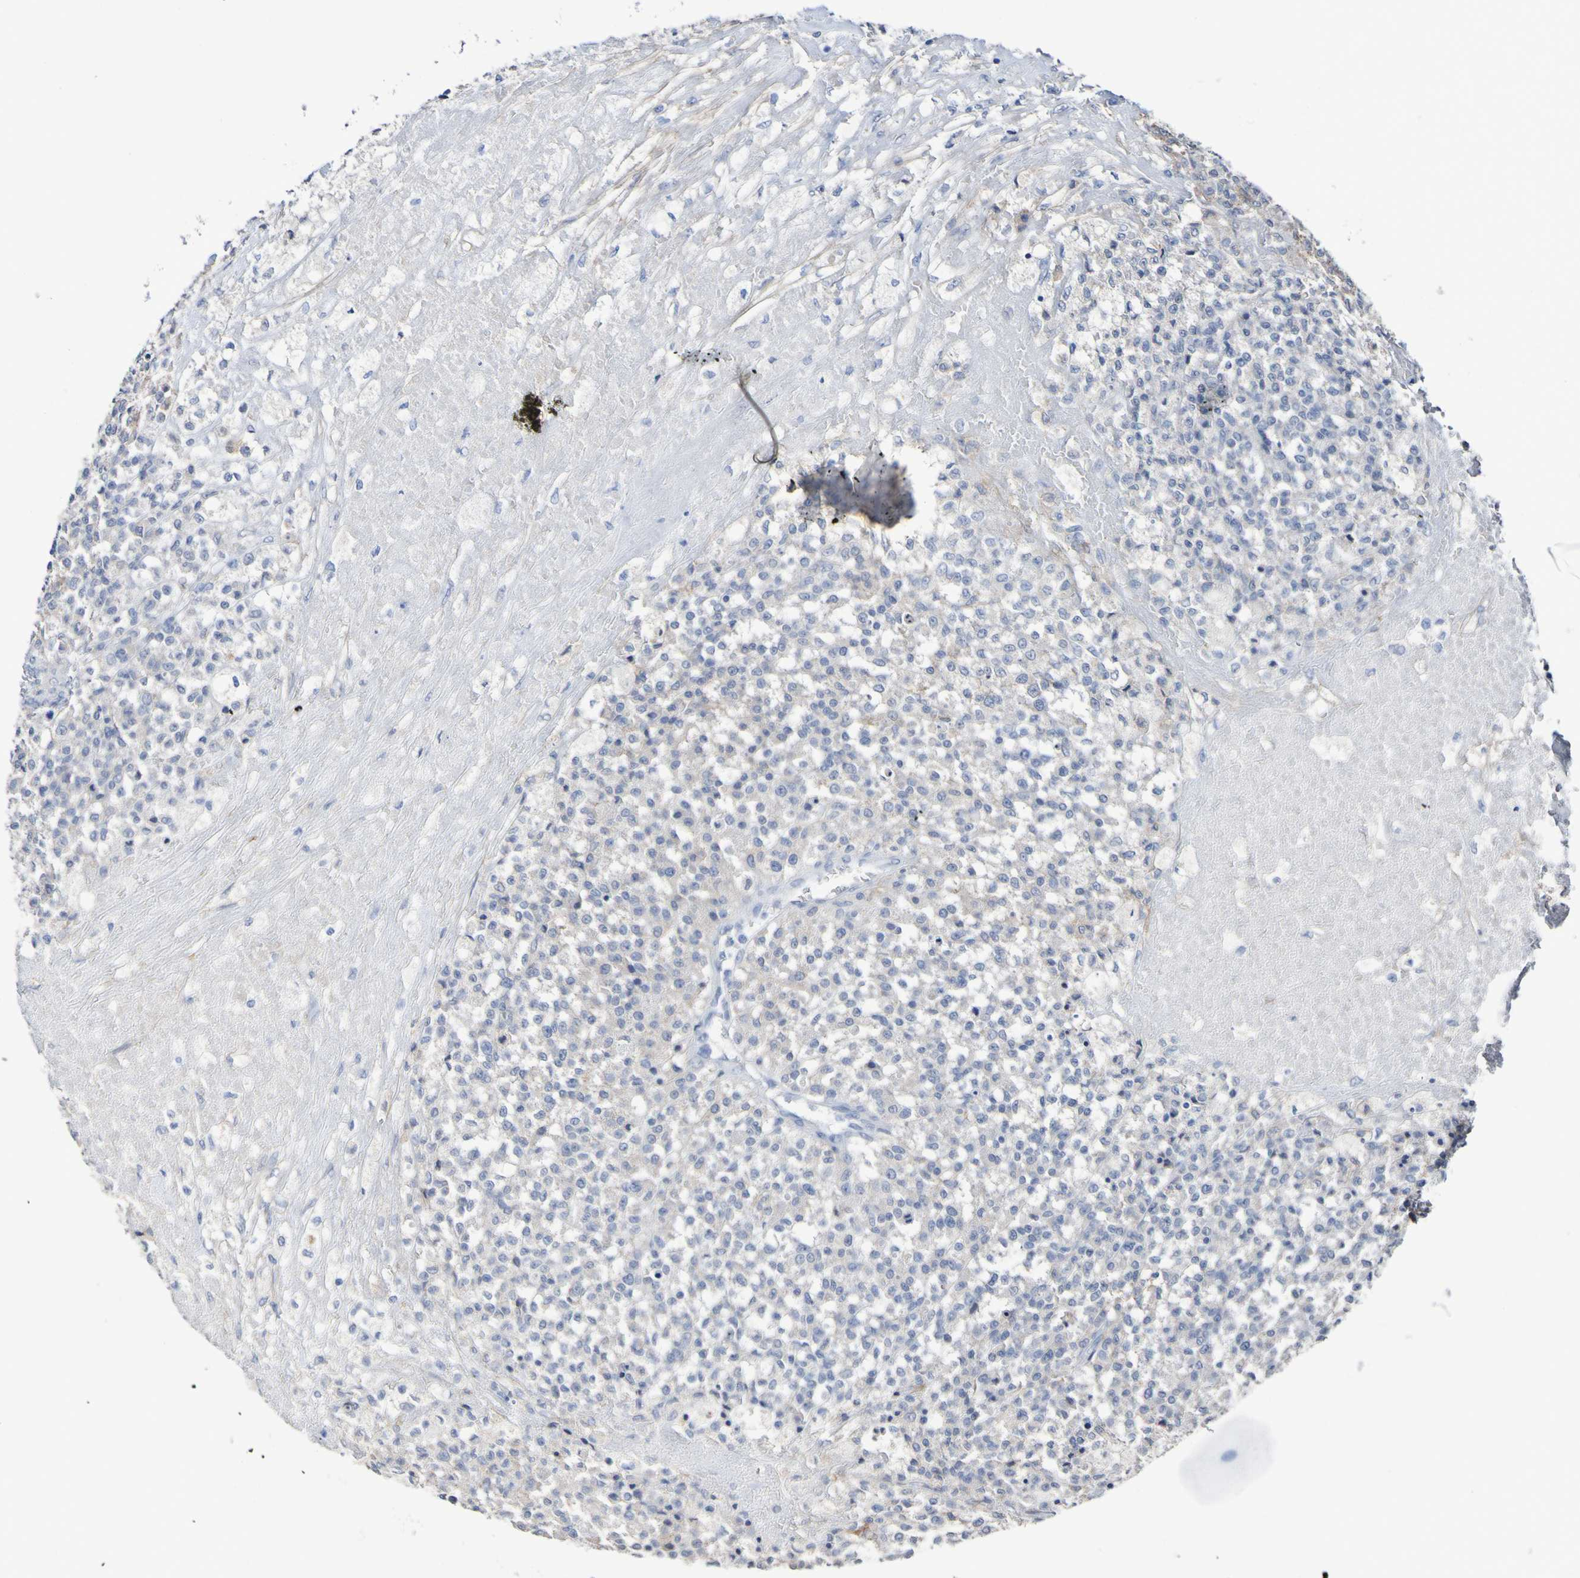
{"staining": {"intensity": "negative", "quantity": "none", "location": "none"}, "tissue": "testis cancer", "cell_type": "Tumor cells", "image_type": "cancer", "snomed": [{"axis": "morphology", "description": "Seminoma, NOS"}, {"axis": "topography", "description": "Testis"}], "caption": "Protein analysis of testis seminoma exhibits no significant expression in tumor cells.", "gene": "SGCB", "patient": {"sex": "male", "age": 59}}